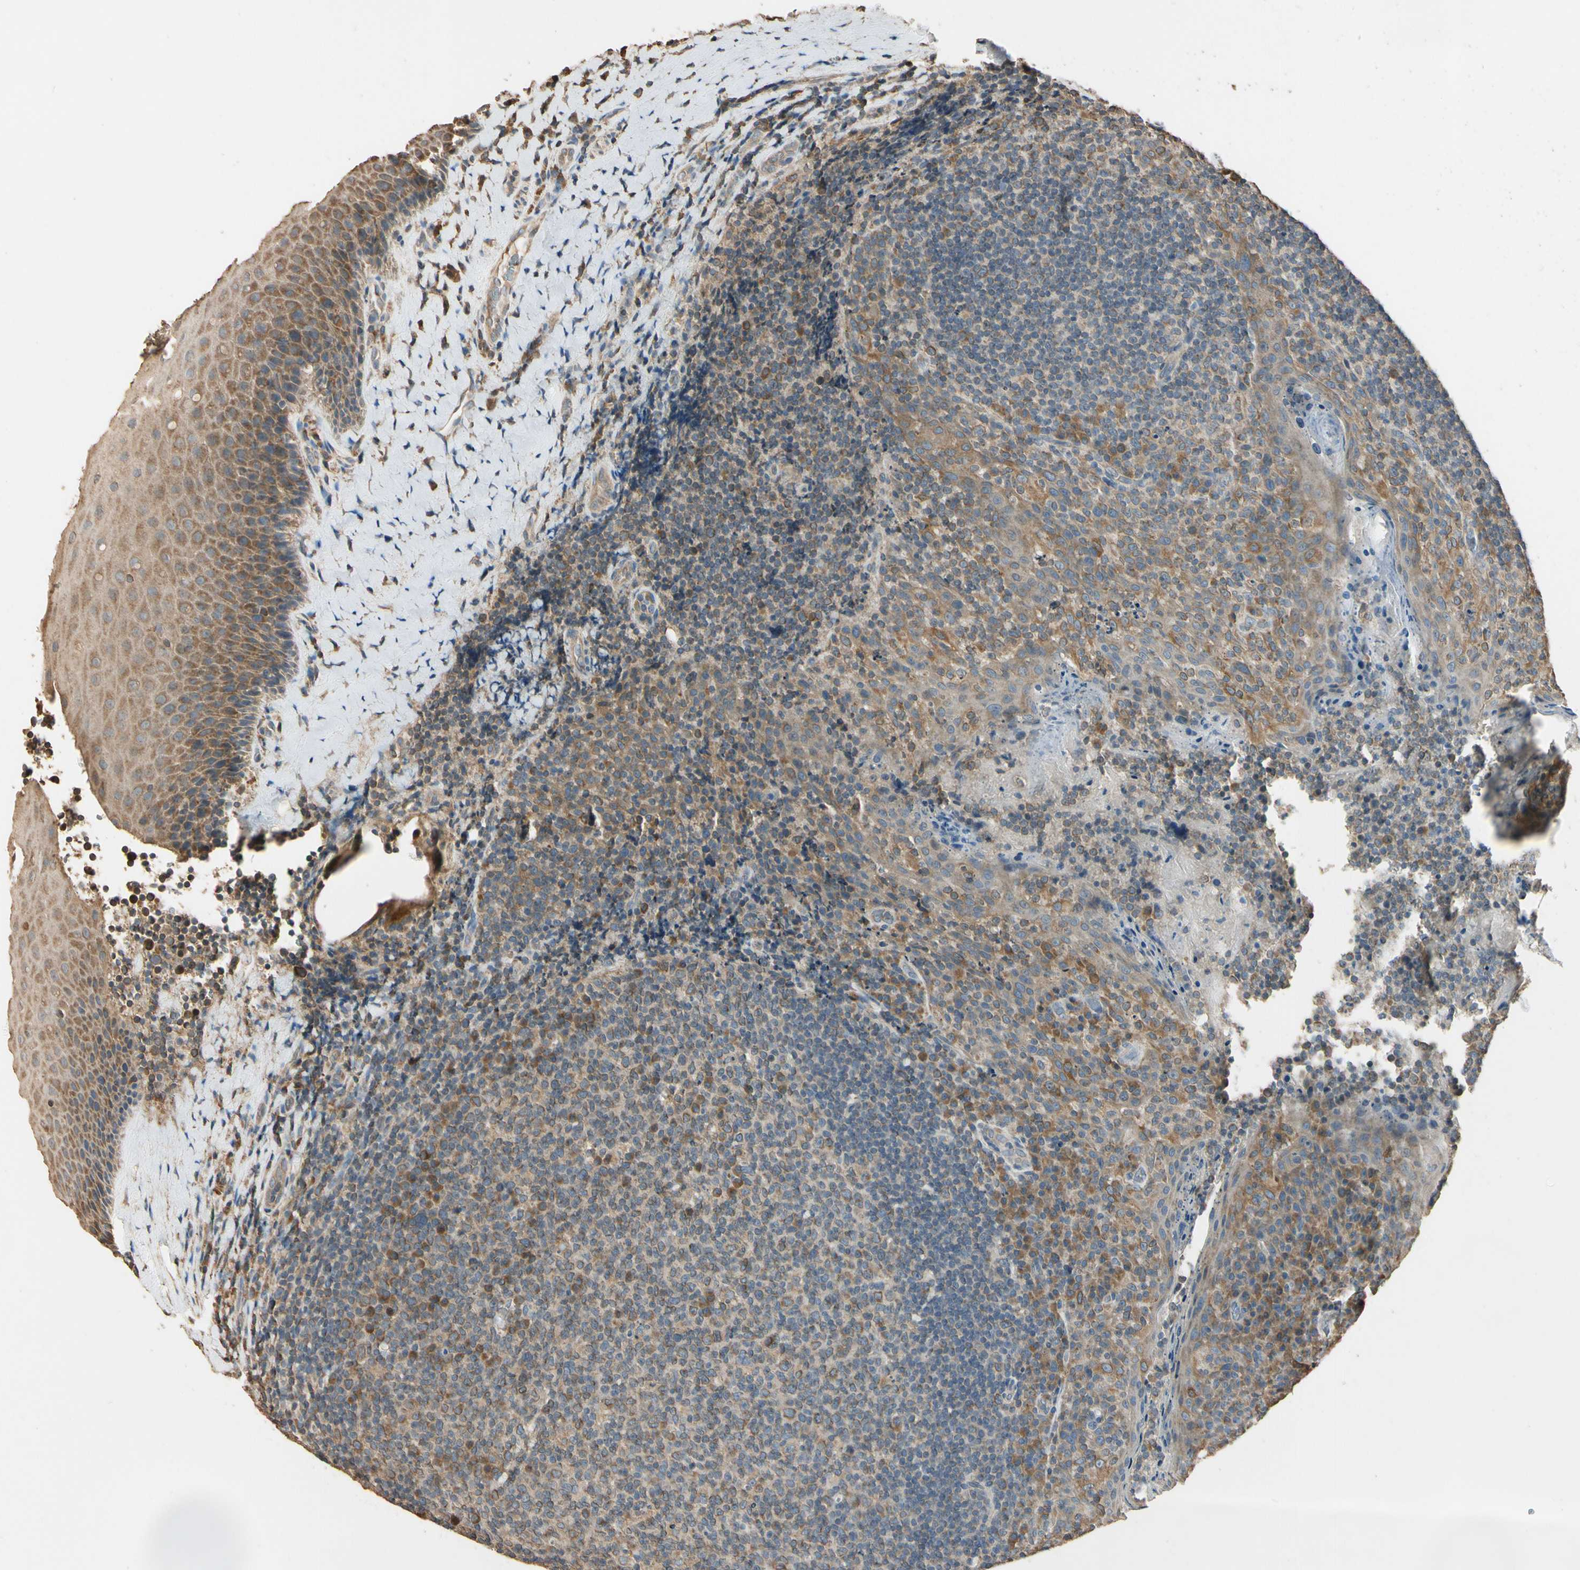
{"staining": {"intensity": "moderate", "quantity": ">75%", "location": "cytoplasmic/membranous"}, "tissue": "tonsil", "cell_type": "Germinal center cells", "image_type": "normal", "snomed": [{"axis": "morphology", "description": "Normal tissue, NOS"}, {"axis": "topography", "description": "Tonsil"}], "caption": "Immunohistochemistry (IHC) (DAB (3,3'-diaminobenzidine)) staining of unremarkable tonsil shows moderate cytoplasmic/membranous protein positivity in approximately >75% of germinal center cells.", "gene": "STX18", "patient": {"sex": "male", "age": 17}}